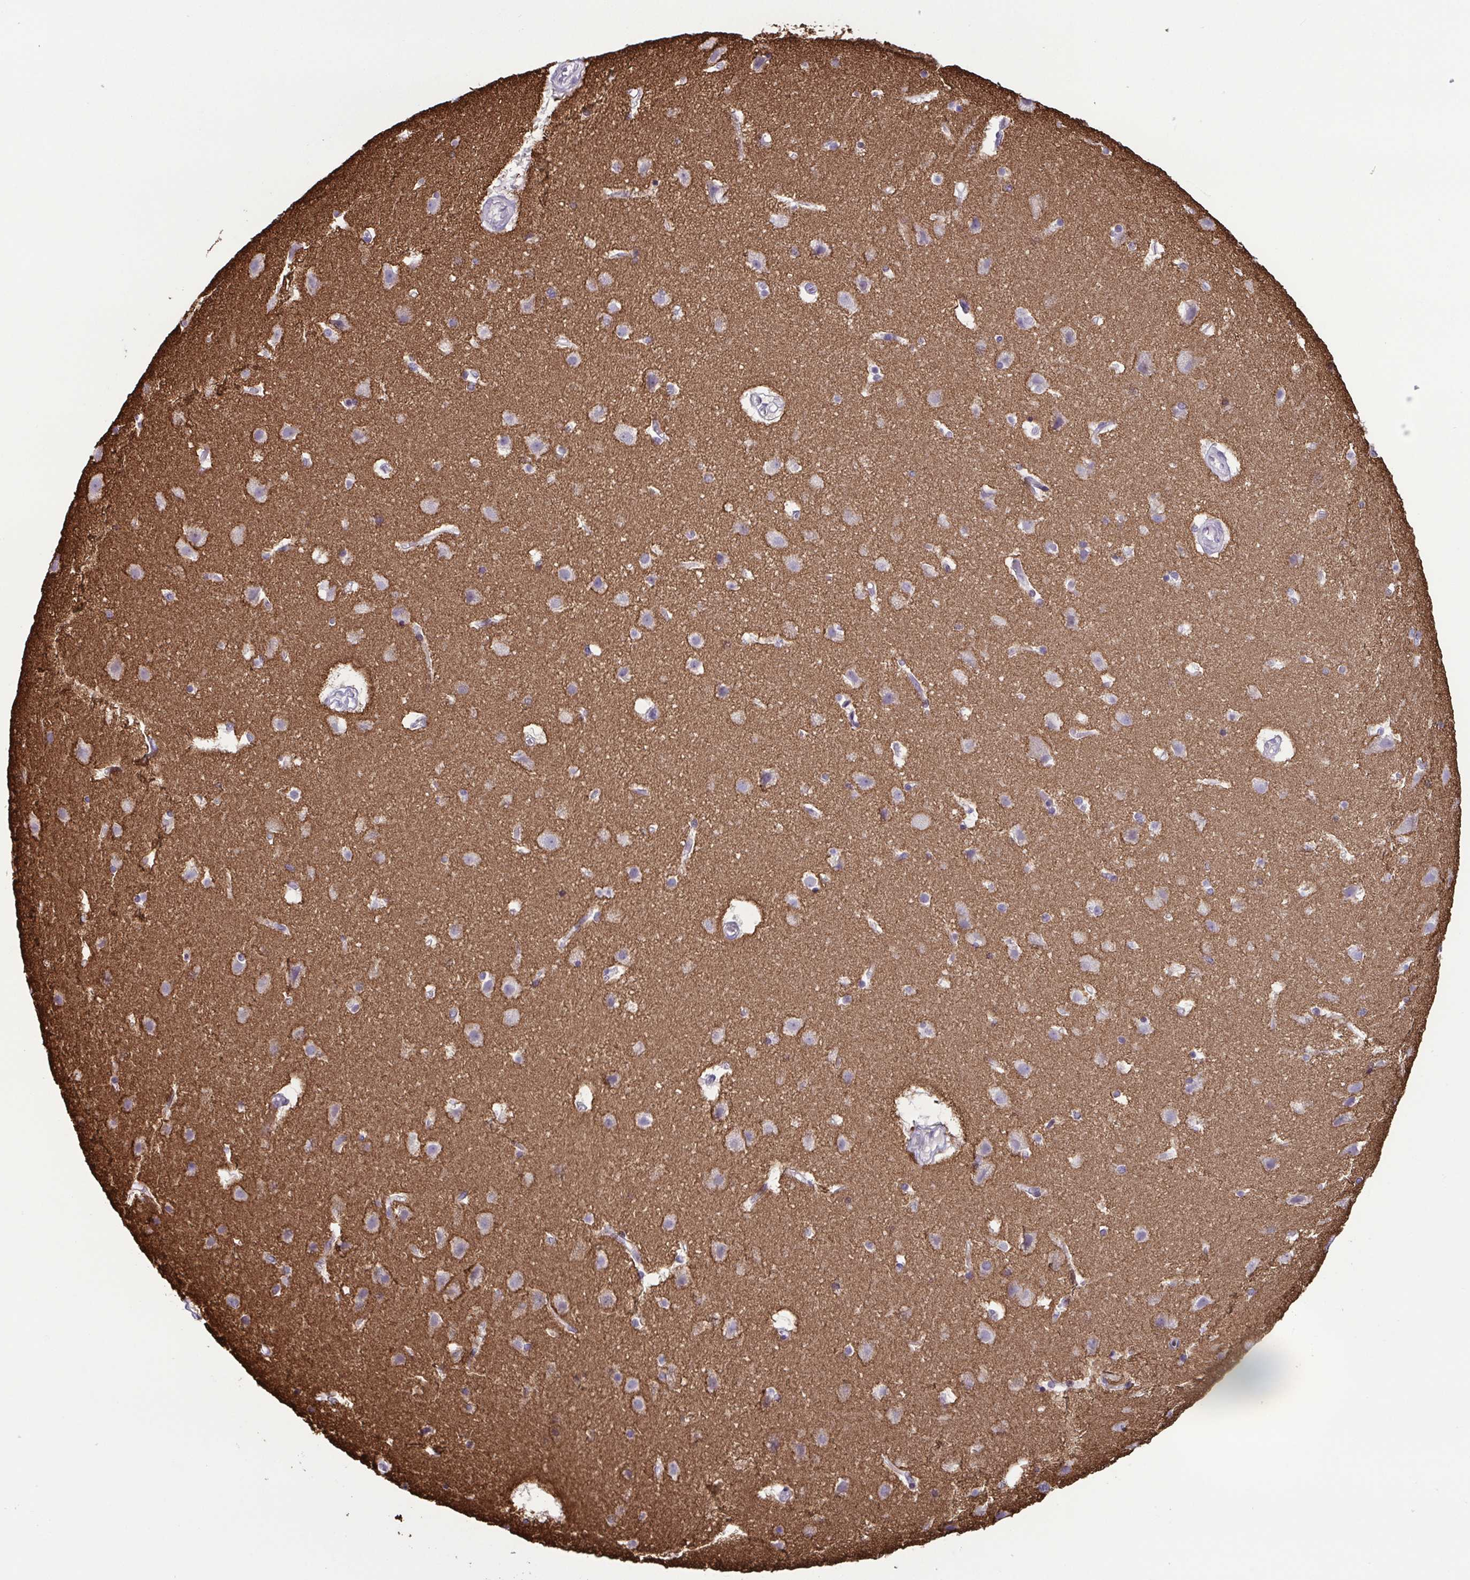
{"staining": {"intensity": "negative", "quantity": "none", "location": "none"}, "tissue": "cerebral cortex", "cell_type": "Endothelial cells", "image_type": "normal", "snomed": [{"axis": "morphology", "description": "Normal tissue, NOS"}, {"axis": "topography", "description": "Cerebral cortex"}], "caption": "A high-resolution micrograph shows immunohistochemistry staining of normal cerebral cortex, which exhibits no significant staining in endothelial cells. (DAB IHC with hematoxylin counter stain).", "gene": "IRF1", "patient": {"sex": "female", "age": 52}}